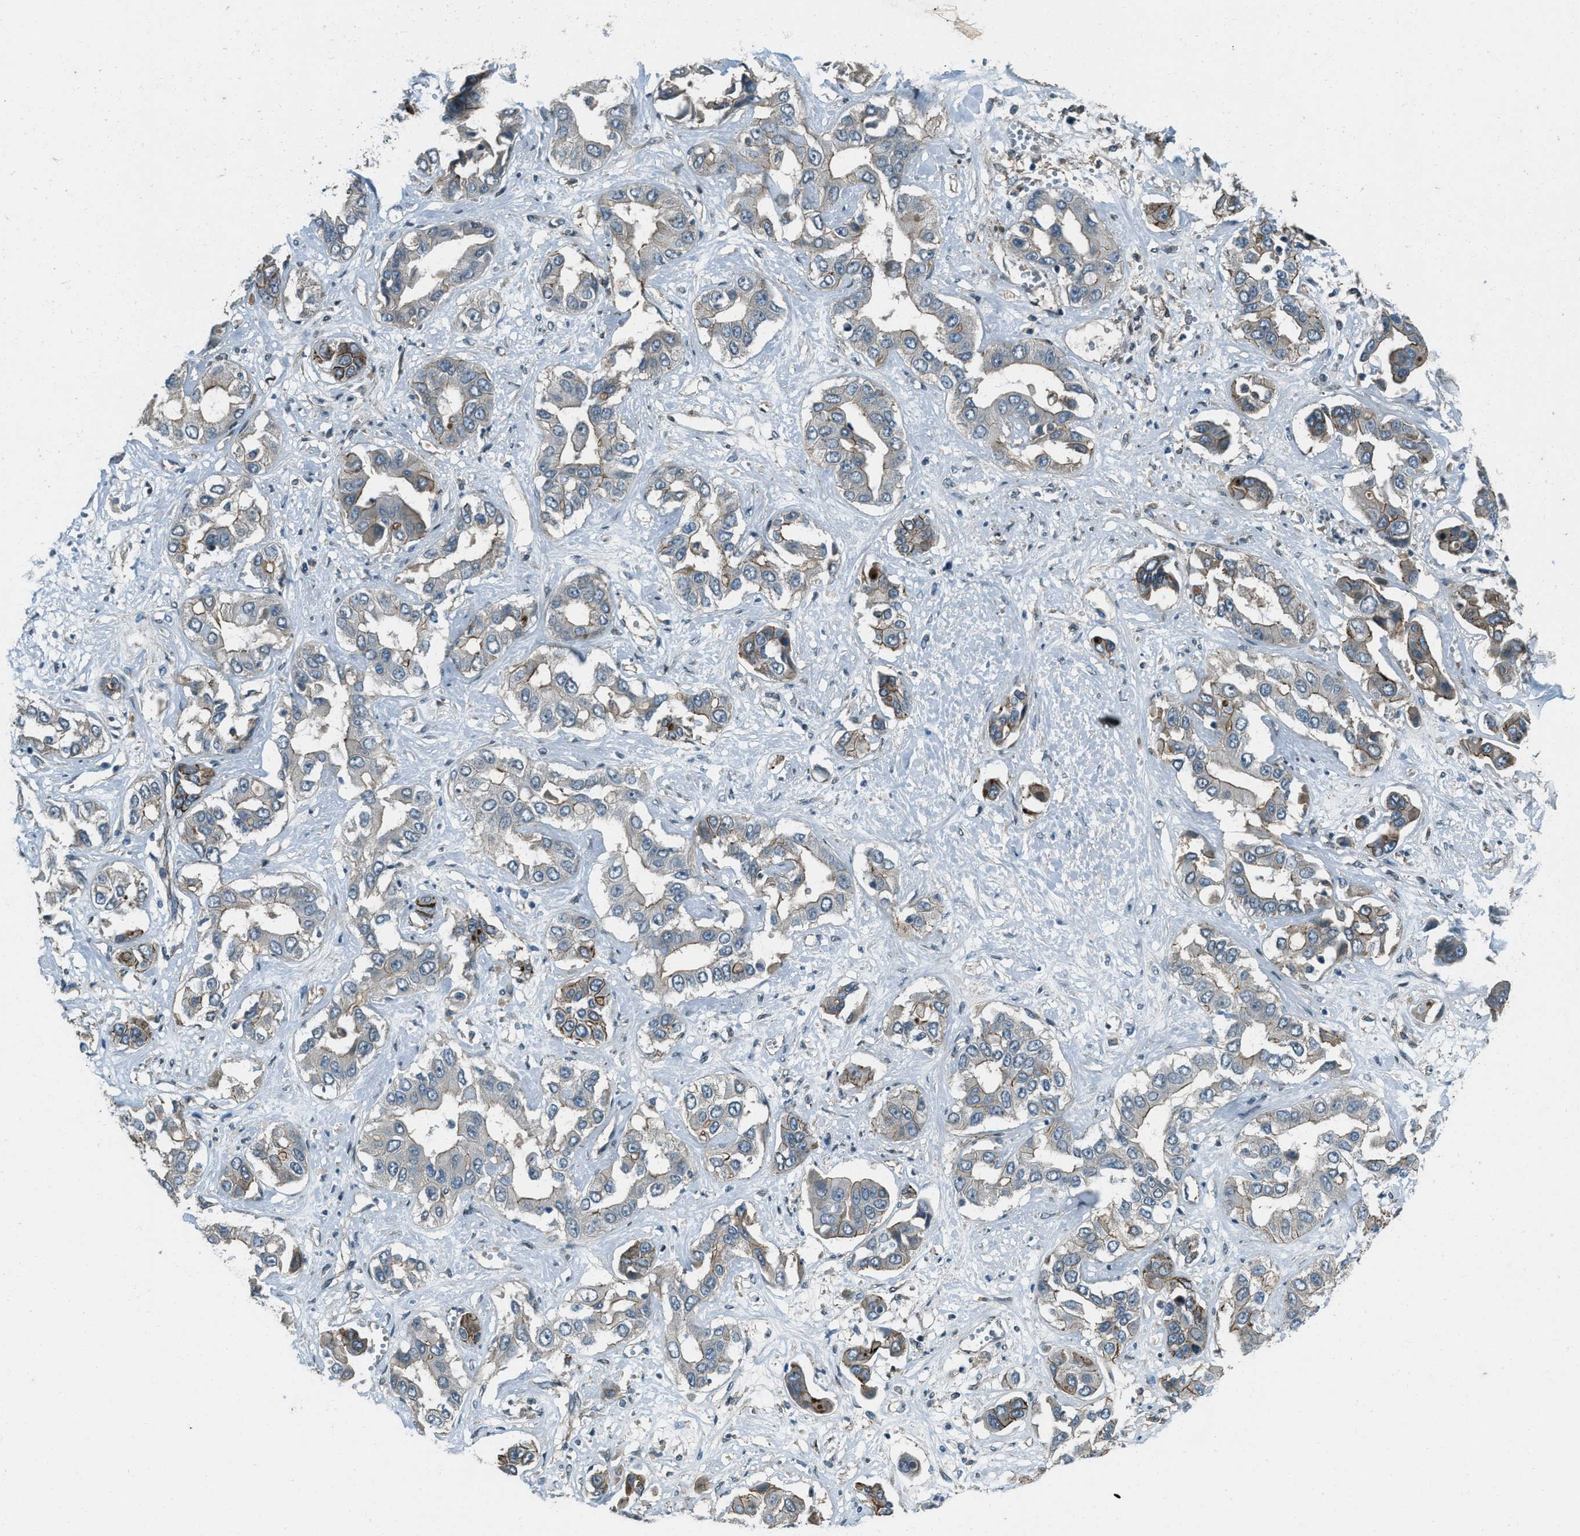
{"staining": {"intensity": "moderate", "quantity": "<25%", "location": "cytoplasmic/membranous"}, "tissue": "liver cancer", "cell_type": "Tumor cells", "image_type": "cancer", "snomed": [{"axis": "morphology", "description": "Cholangiocarcinoma"}, {"axis": "topography", "description": "Liver"}], "caption": "Tumor cells display low levels of moderate cytoplasmic/membranous expression in about <25% of cells in liver cancer. (IHC, brightfield microscopy, high magnification).", "gene": "SVIL", "patient": {"sex": "female", "age": 52}}